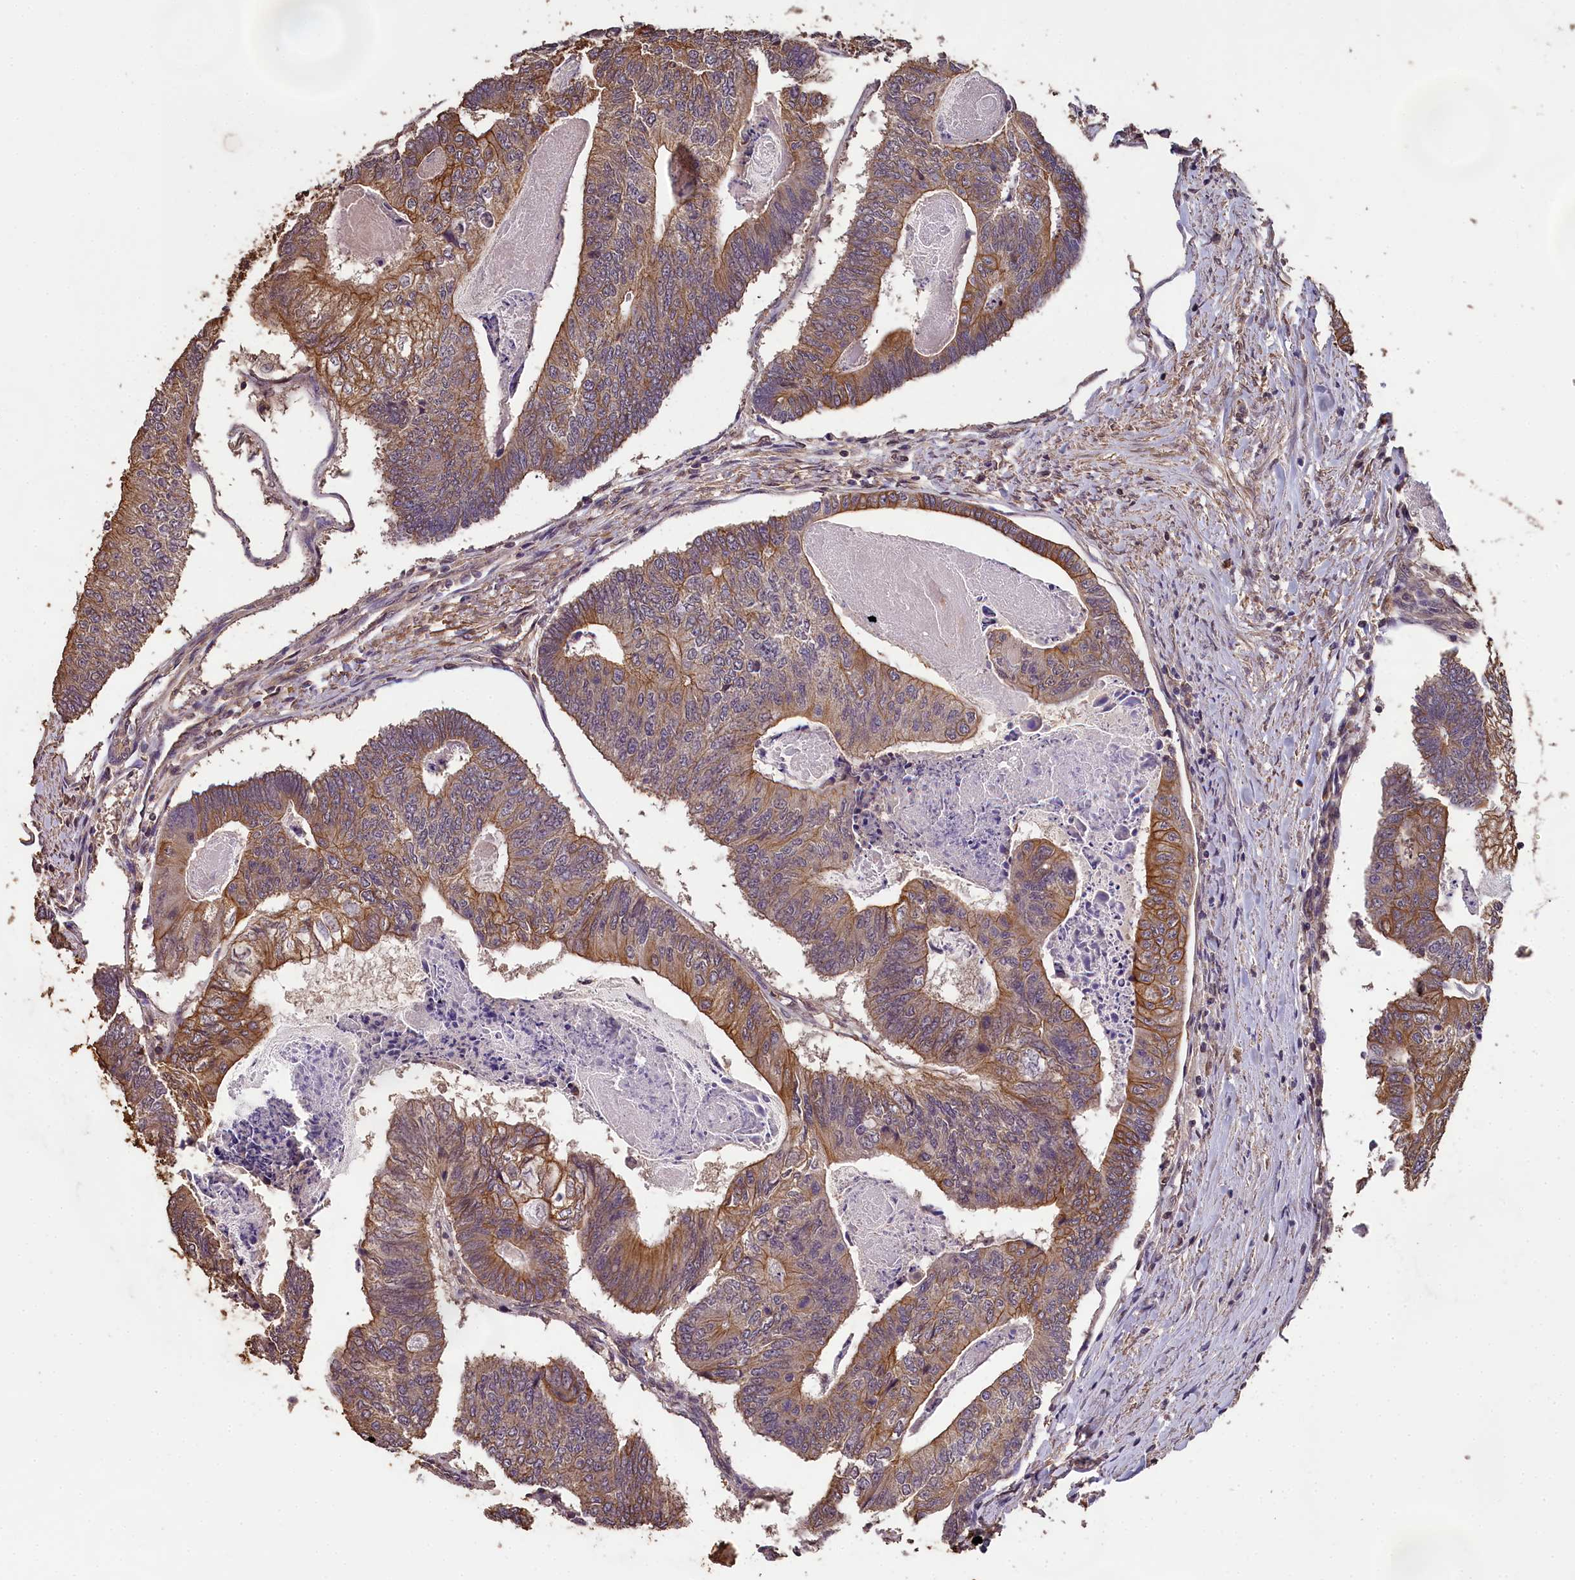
{"staining": {"intensity": "moderate", "quantity": "25%-75%", "location": "cytoplasmic/membranous"}, "tissue": "colorectal cancer", "cell_type": "Tumor cells", "image_type": "cancer", "snomed": [{"axis": "morphology", "description": "Adenocarcinoma, NOS"}, {"axis": "topography", "description": "Colon"}], "caption": "Colorectal cancer (adenocarcinoma) tissue demonstrates moderate cytoplasmic/membranous staining in approximately 25%-75% of tumor cells", "gene": "CHD9", "patient": {"sex": "female", "age": 67}}